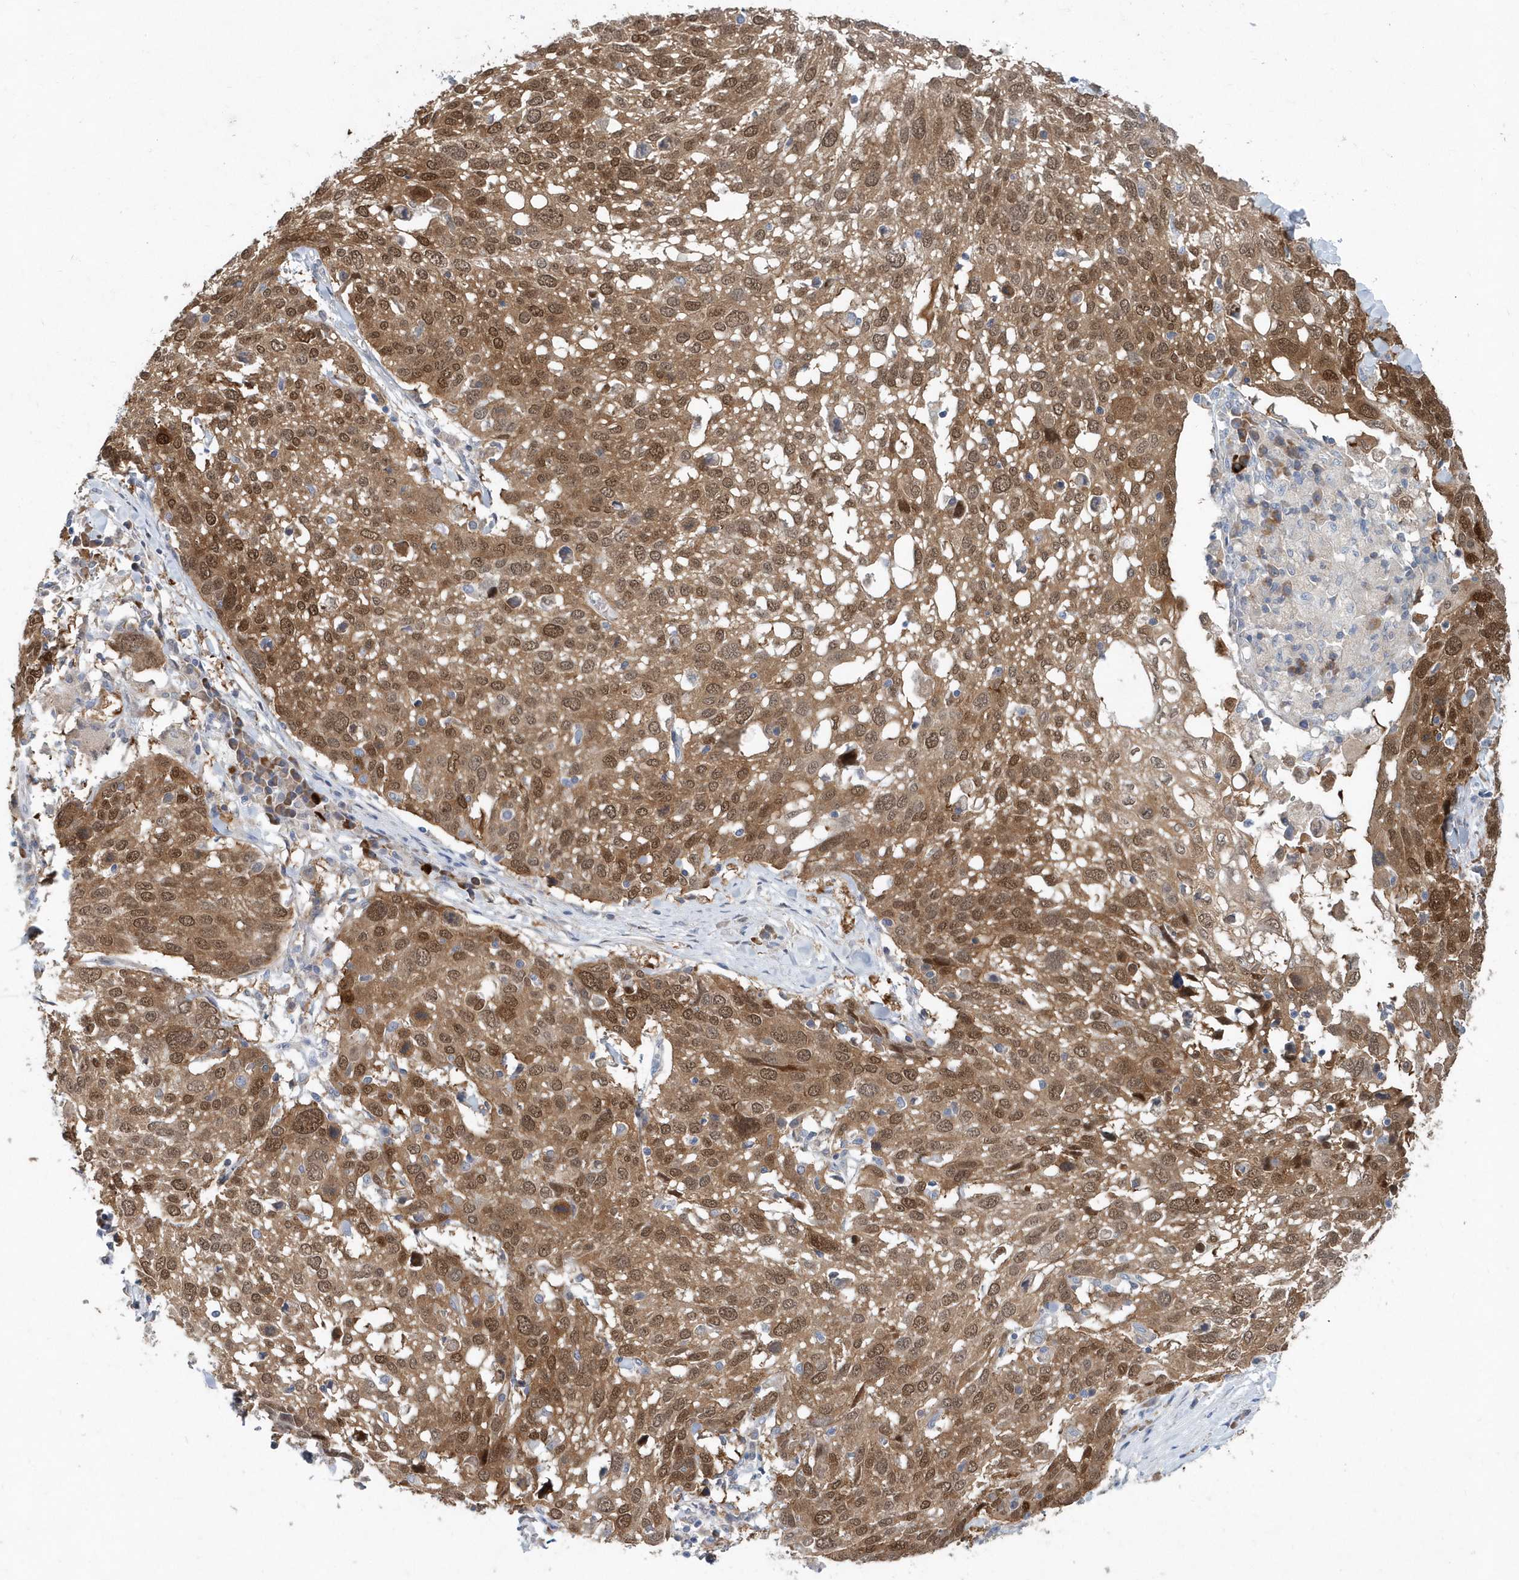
{"staining": {"intensity": "moderate", "quantity": ">75%", "location": "cytoplasmic/membranous,nuclear"}, "tissue": "lung cancer", "cell_type": "Tumor cells", "image_type": "cancer", "snomed": [{"axis": "morphology", "description": "Squamous cell carcinoma, NOS"}, {"axis": "topography", "description": "Lung"}], "caption": "Immunohistochemistry of squamous cell carcinoma (lung) reveals medium levels of moderate cytoplasmic/membranous and nuclear expression in about >75% of tumor cells. The staining is performed using DAB (3,3'-diaminobenzidine) brown chromogen to label protein expression. The nuclei are counter-stained blue using hematoxylin.", "gene": "PFN2", "patient": {"sex": "male", "age": 65}}